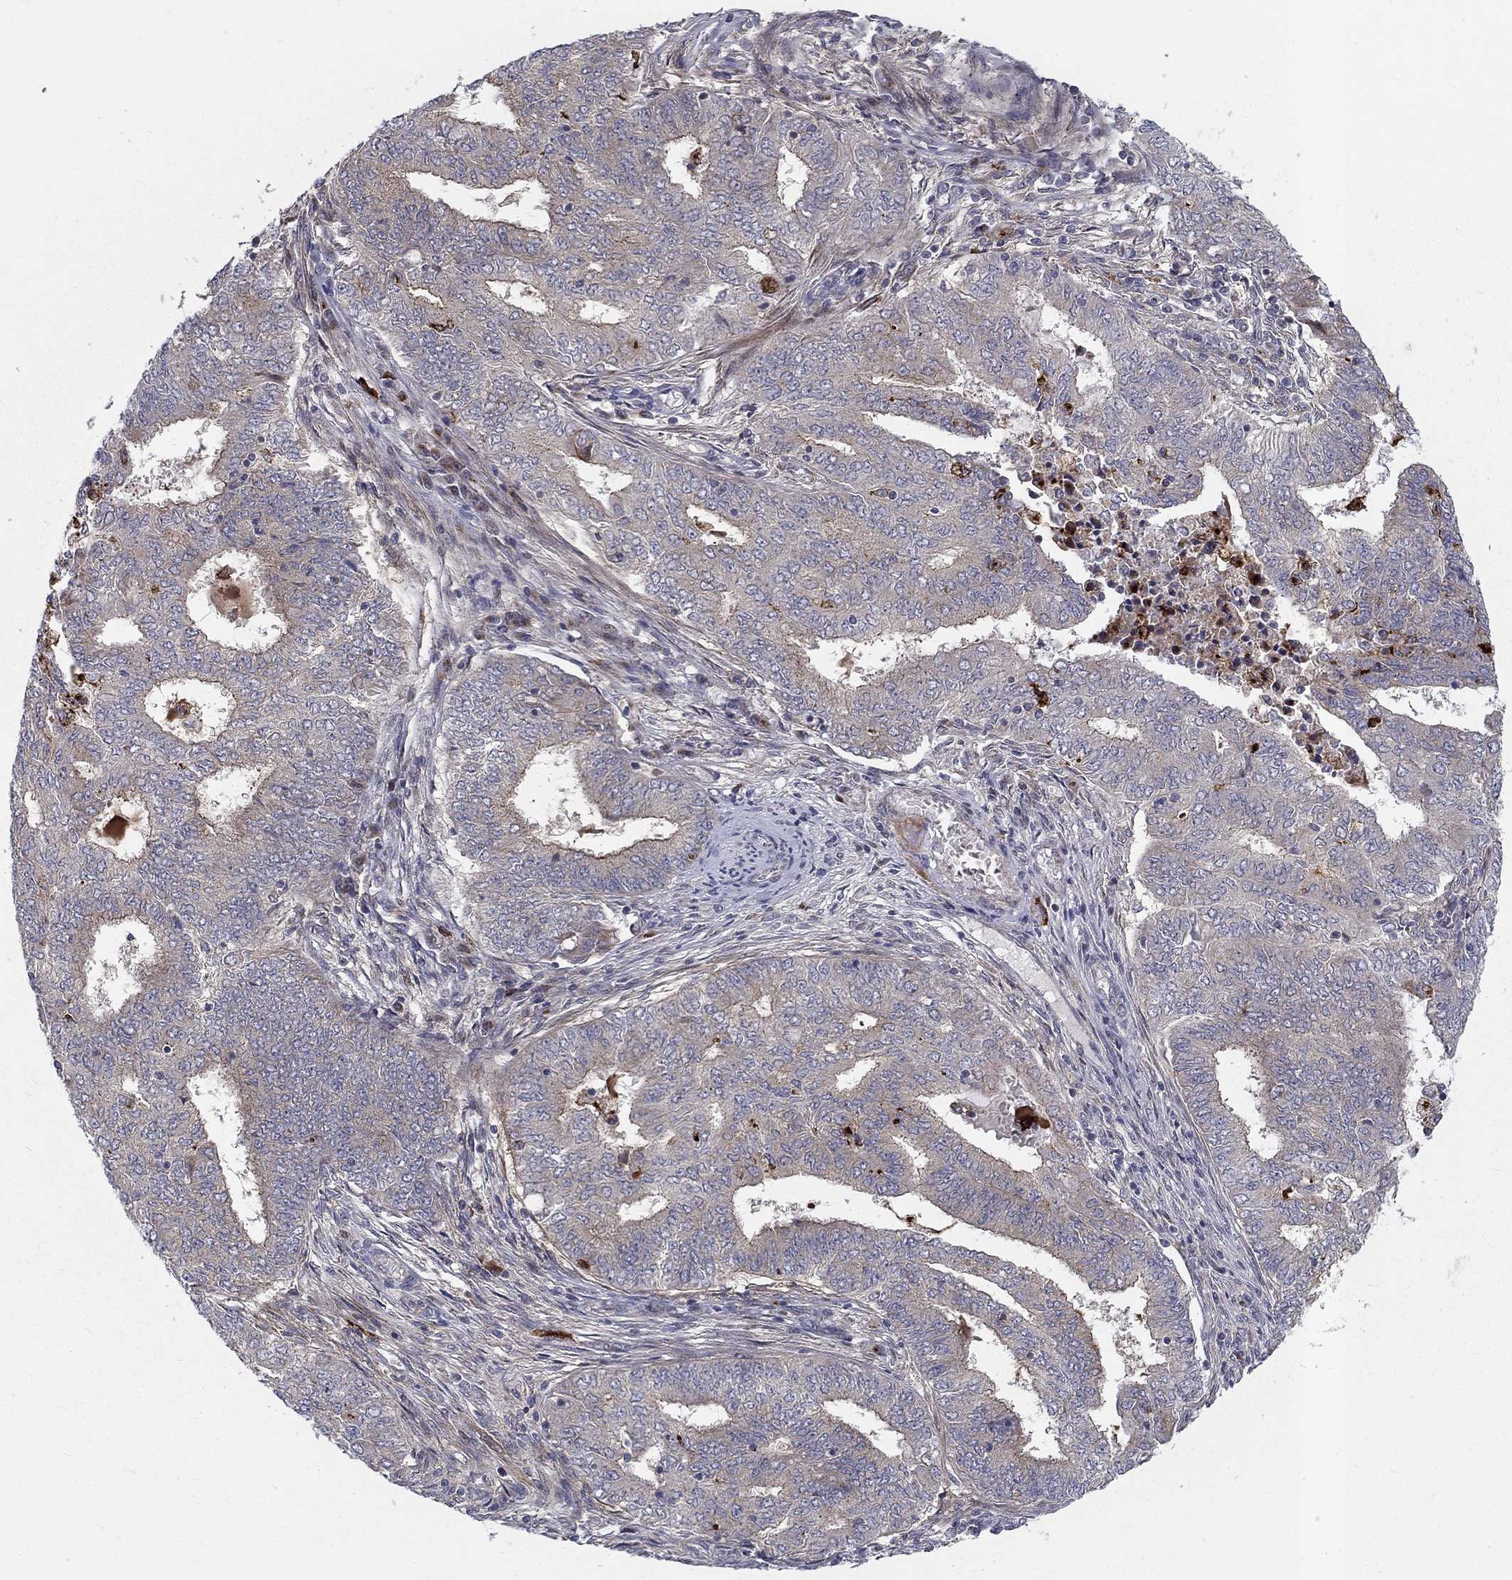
{"staining": {"intensity": "moderate", "quantity": "<25%", "location": "cytoplasmic/membranous"}, "tissue": "endometrial cancer", "cell_type": "Tumor cells", "image_type": "cancer", "snomed": [{"axis": "morphology", "description": "Adenocarcinoma, NOS"}, {"axis": "topography", "description": "Endometrium"}], "caption": "Immunohistochemical staining of endometrial adenocarcinoma reveals low levels of moderate cytoplasmic/membranous protein positivity in approximately <25% of tumor cells.", "gene": "WDR19", "patient": {"sex": "female", "age": 62}}